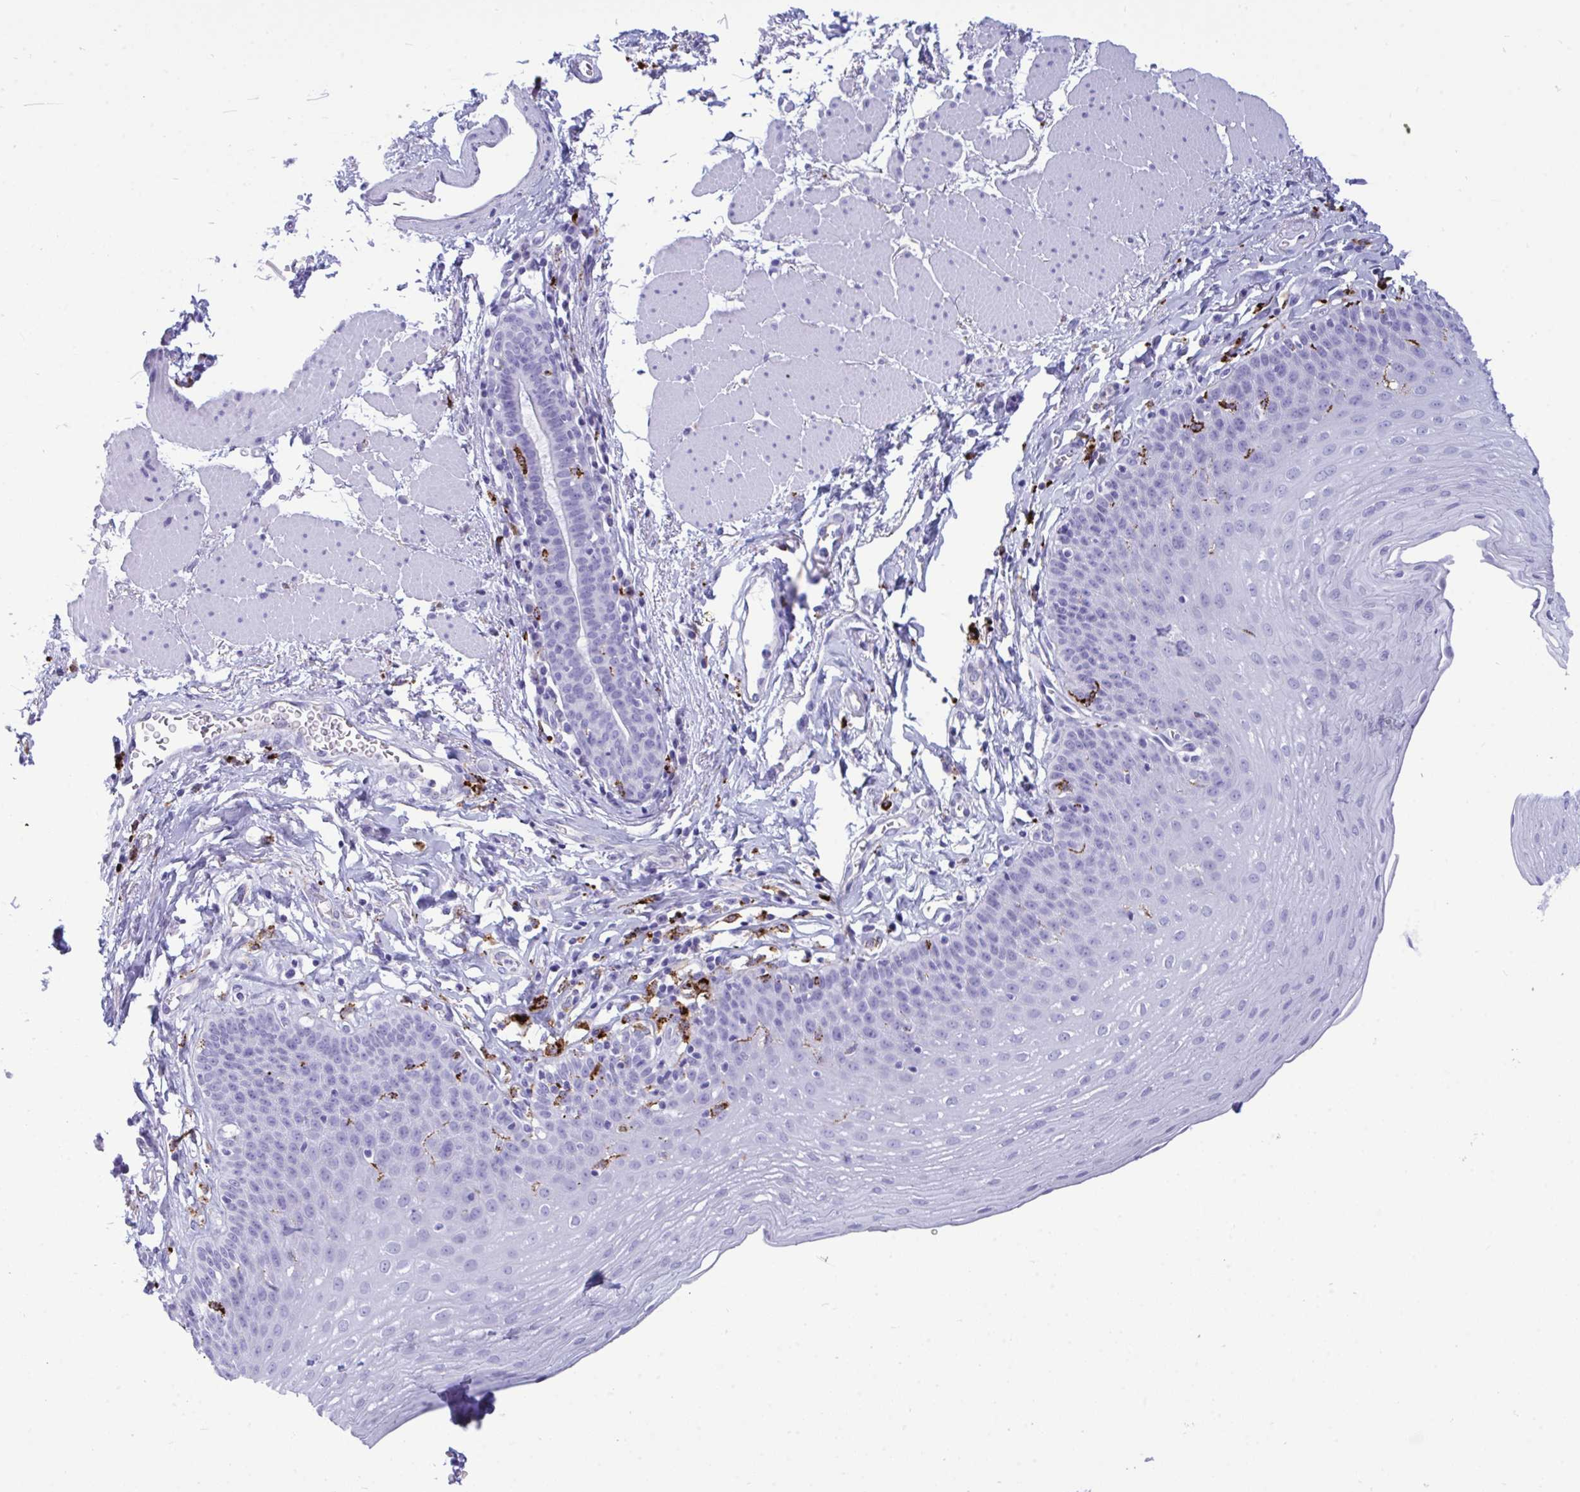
{"staining": {"intensity": "negative", "quantity": "none", "location": "none"}, "tissue": "esophagus", "cell_type": "Squamous epithelial cells", "image_type": "normal", "snomed": [{"axis": "morphology", "description": "Normal tissue, NOS"}, {"axis": "topography", "description": "Esophagus"}], "caption": "The photomicrograph shows no staining of squamous epithelial cells in normal esophagus.", "gene": "CPVL", "patient": {"sex": "female", "age": 81}}